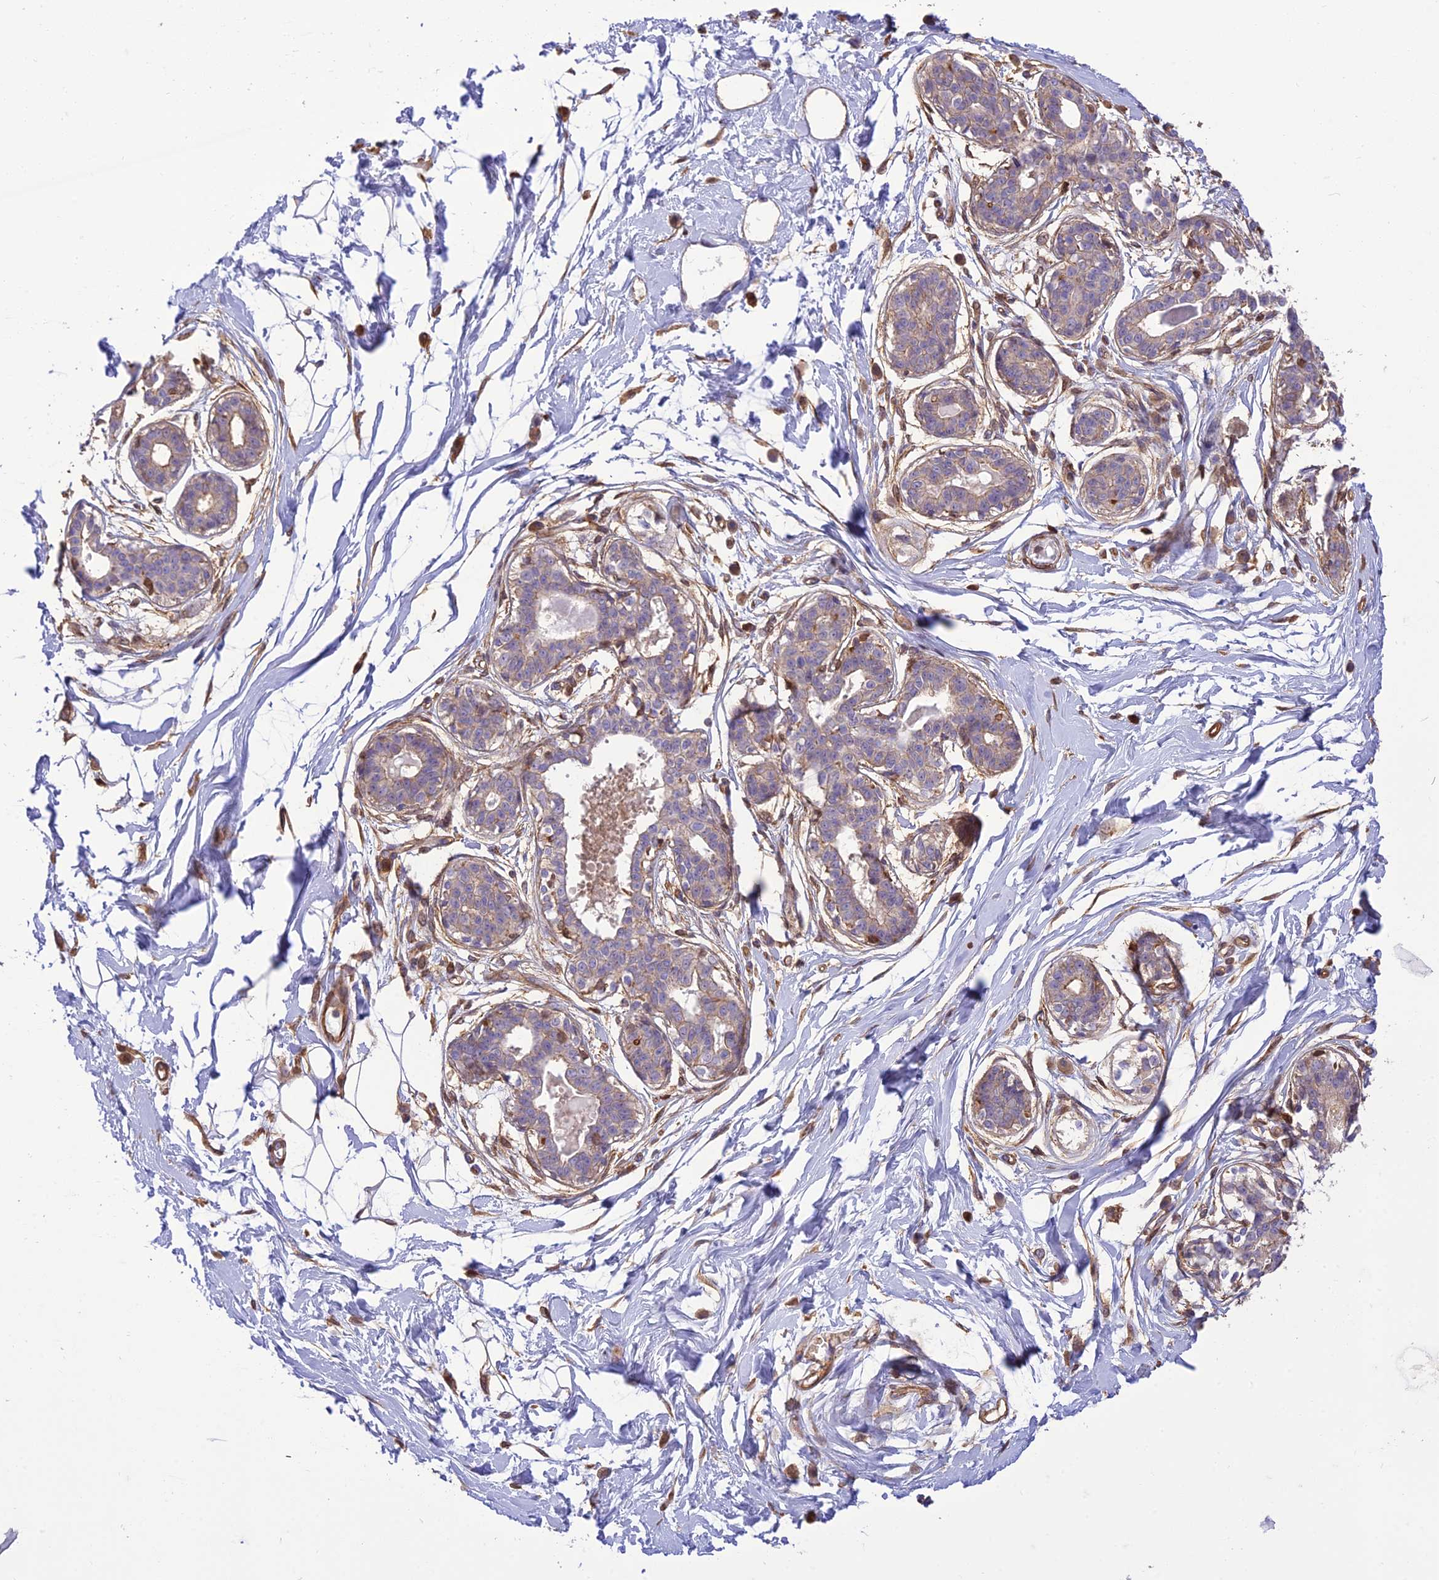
{"staining": {"intensity": "negative", "quantity": "none", "location": "none"}, "tissue": "breast", "cell_type": "Adipocytes", "image_type": "normal", "snomed": [{"axis": "morphology", "description": "Normal tissue, NOS"}, {"axis": "topography", "description": "Breast"}], "caption": "Immunohistochemistry (IHC) of benign human breast shows no expression in adipocytes. (Immunohistochemistry, brightfield microscopy, high magnification).", "gene": "HPSE2", "patient": {"sex": "female", "age": 45}}